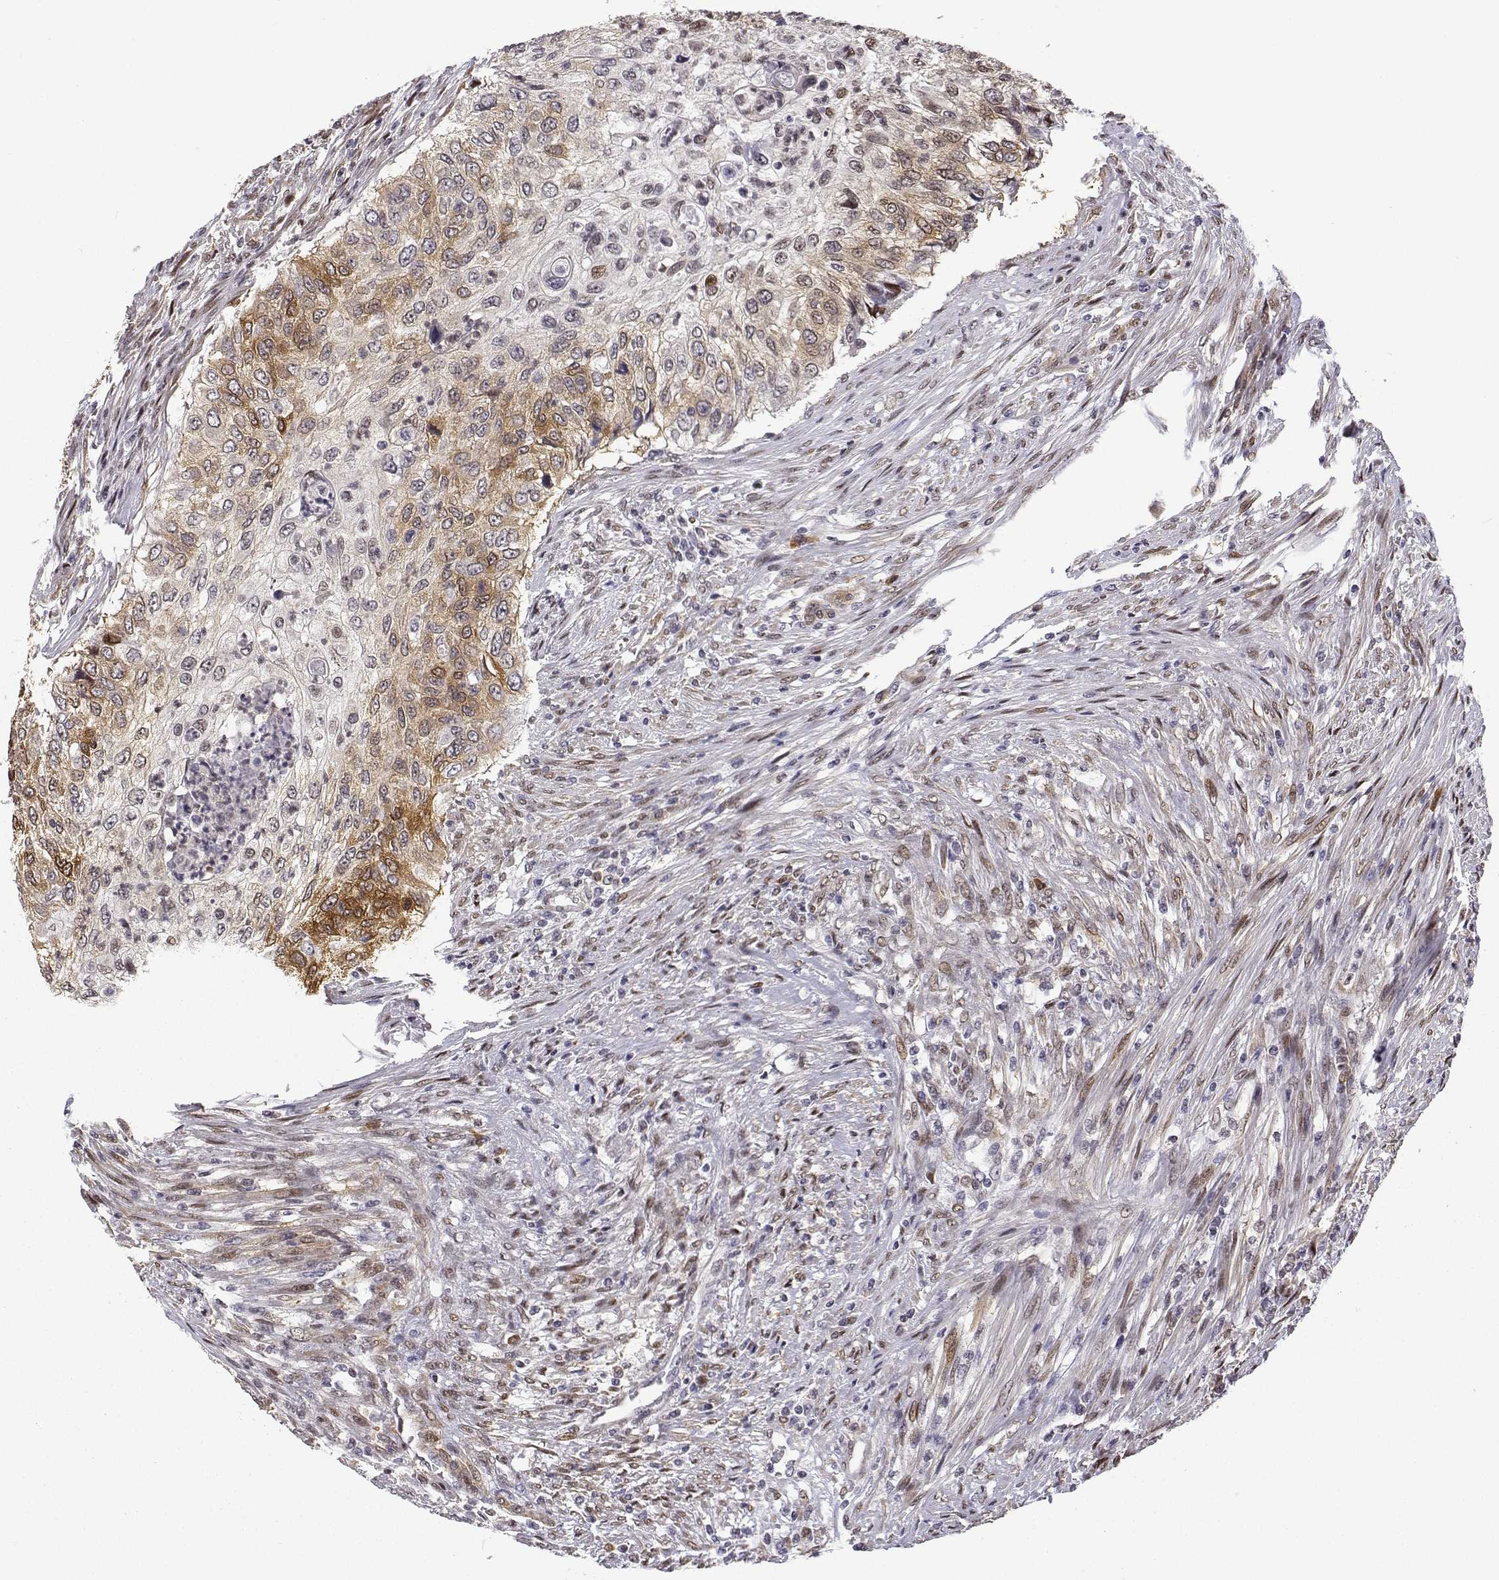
{"staining": {"intensity": "moderate", "quantity": "25%-75%", "location": "cytoplasmic/membranous"}, "tissue": "urothelial cancer", "cell_type": "Tumor cells", "image_type": "cancer", "snomed": [{"axis": "morphology", "description": "Urothelial carcinoma, High grade"}, {"axis": "topography", "description": "Urinary bladder"}], "caption": "DAB (3,3'-diaminobenzidine) immunohistochemical staining of high-grade urothelial carcinoma demonstrates moderate cytoplasmic/membranous protein staining in about 25%-75% of tumor cells.", "gene": "PHGDH", "patient": {"sex": "female", "age": 60}}